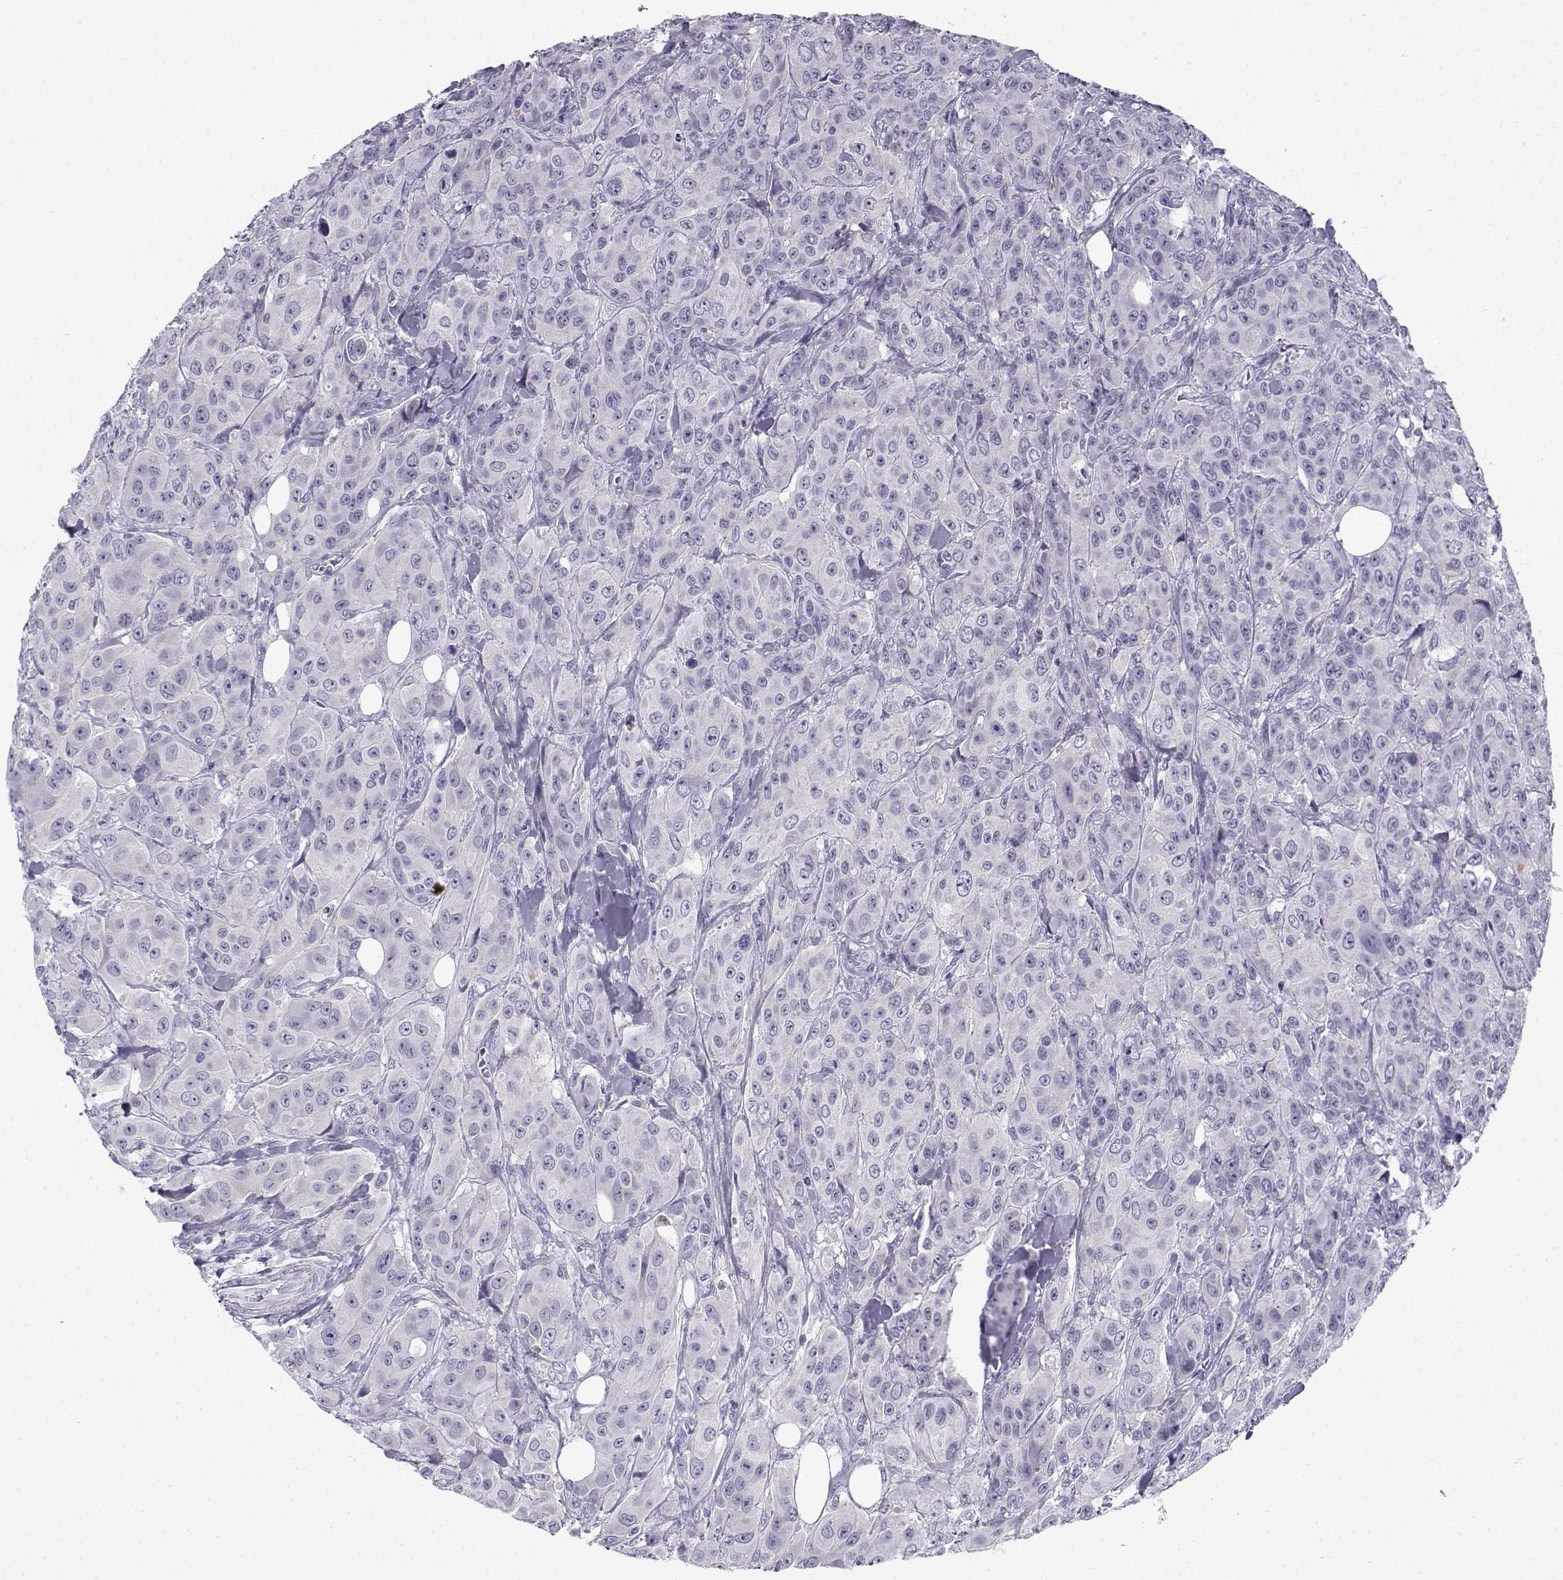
{"staining": {"intensity": "negative", "quantity": "none", "location": "none"}, "tissue": "breast cancer", "cell_type": "Tumor cells", "image_type": "cancer", "snomed": [{"axis": "morphology", "description": "Duct carcinoma"}, {"axis": "topography", "description": "Breast"}], "caption": "Infiltrating ductal carcinoma (breast) was stained to show a protein in brown. There is no significant staining in tumor cells.", "gene": "FAM166A", "patient": {"sex": "female", "age": 43}}